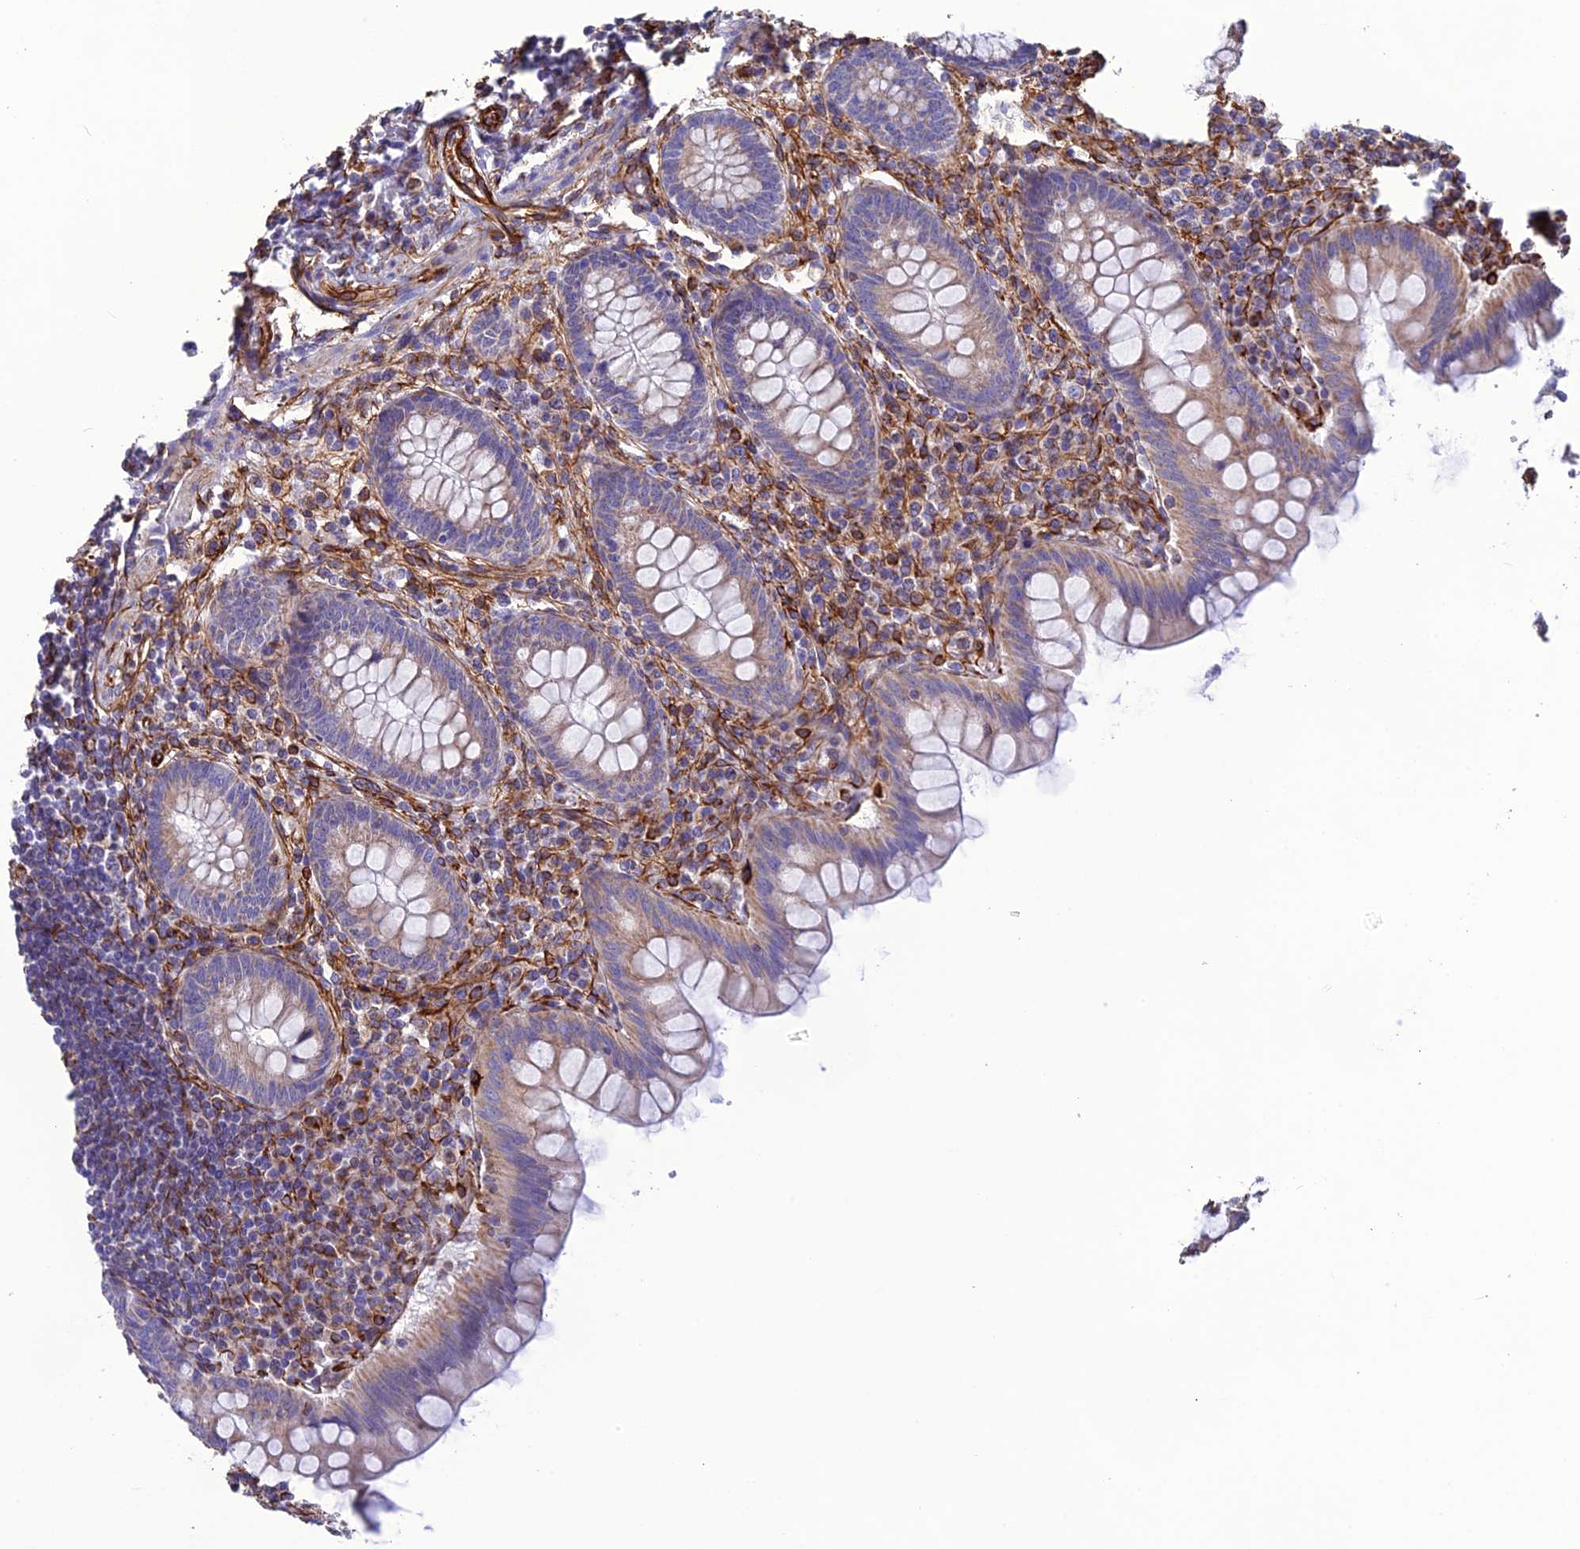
{"staining": {"intensity": "weak", "quantity": "25%-75%", "location": "cytoplasmic/membranous"}, "tissue": "appendix", "cell_type": "Glandular cells", "image_type": "normal", "snomed": [{"axis": "morphology", "description": "Normal tissue, NOS"}, {"axis": "topography", "description": "Appendix"}], "caption": "Immunohistochemistry photomicrograph of benign human appendix stained for a protein (brown), which exhibits low levels of weak cytoplasmic/membranous positivity in approximately 25%-75% of glandular cells.", "gene": "FBXL20", "patient": {"sex": "female", "age": 33}}